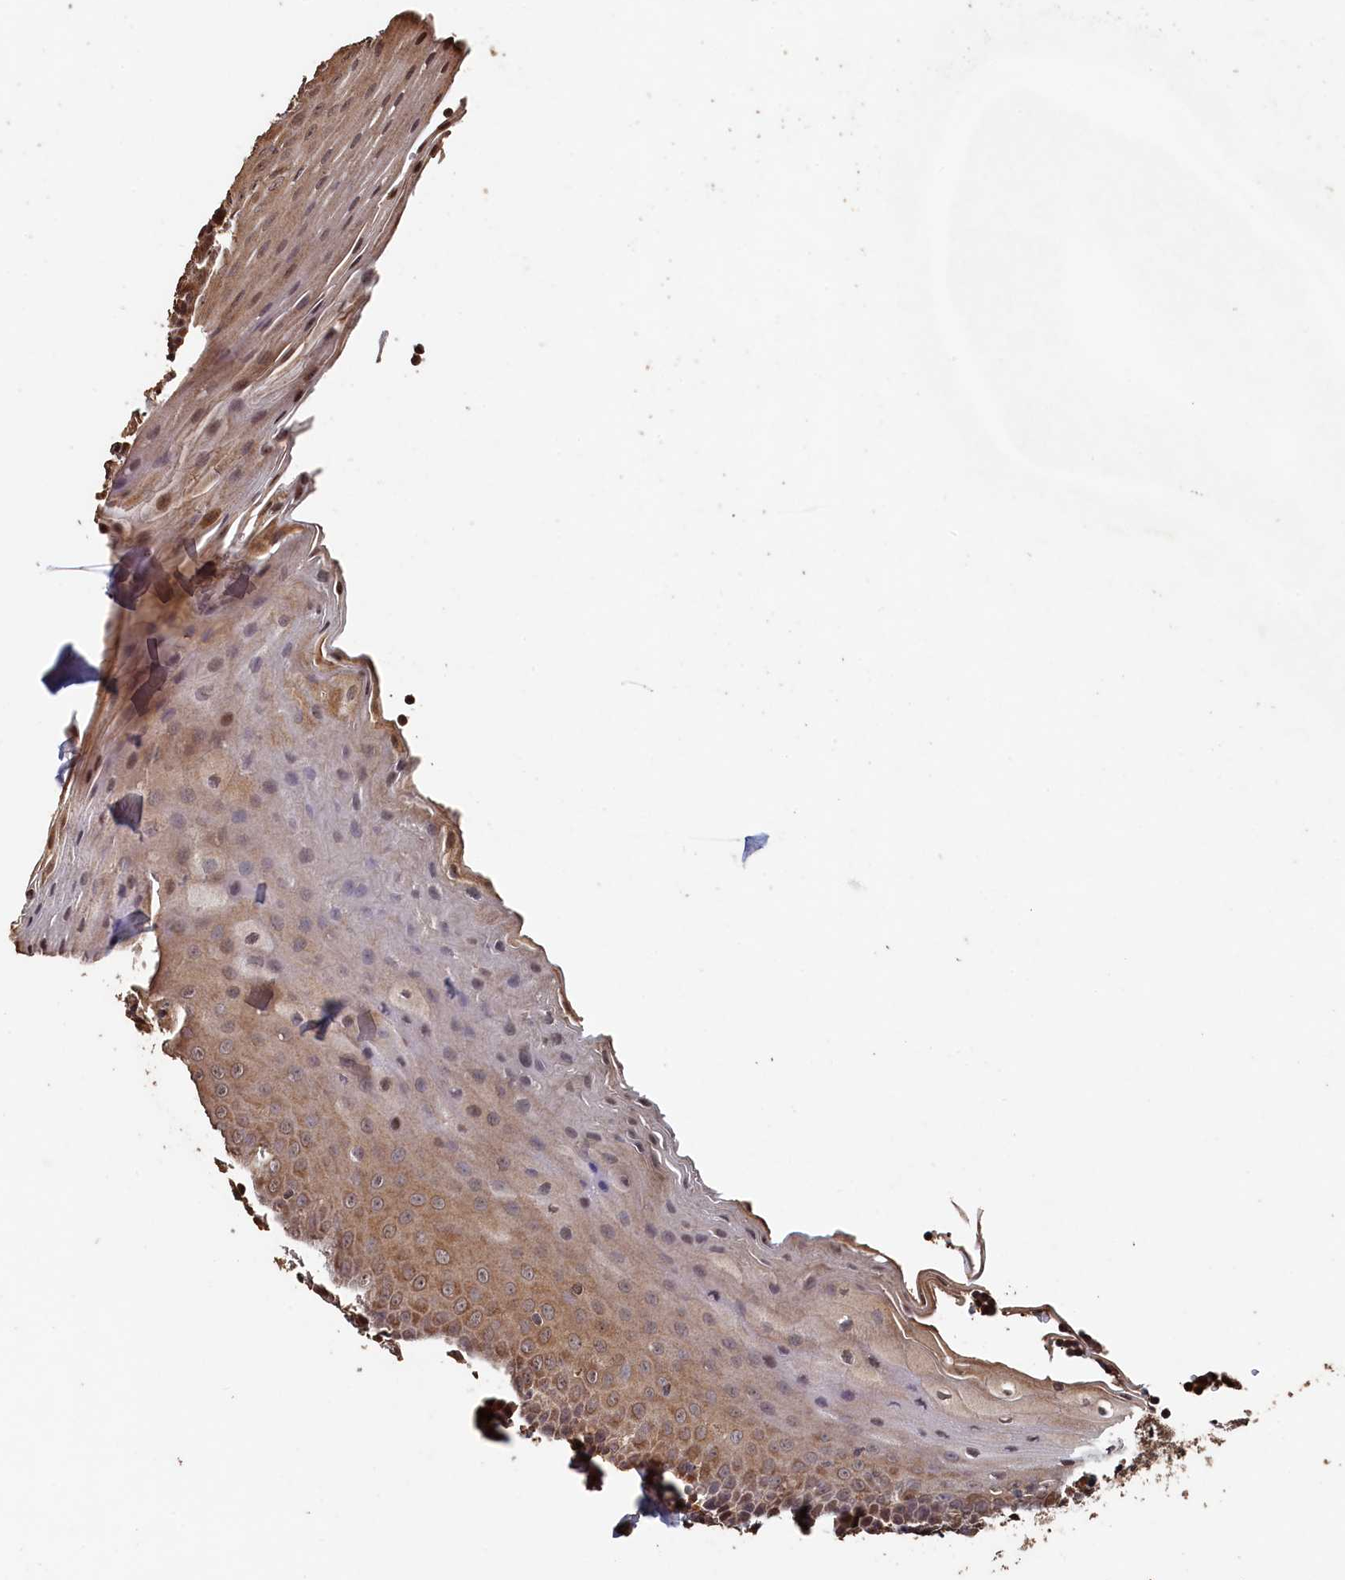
{"staining": {"intensity": "negative", "quantity": "none", "location": "none"}, "tissue": "tonsil", "cell_type": "Germinal center cells", "image_type": "normal", "snomed": [{"axis": "morphology", "description": "Normal tissue, NOS"}, {"axis": "topography", "description": "Tonsil"}], "caption": "Immunohistochemistry (IHC) of unremarkable tonsil exhibits no positivity in germinal center cells. (Brightfield microscopy of DAB (3,3'-diaminobenzidine) immunohistochemistry at high magnification).", "gene": "PIGN", "patient": {"sex": "male", "age": 27}}